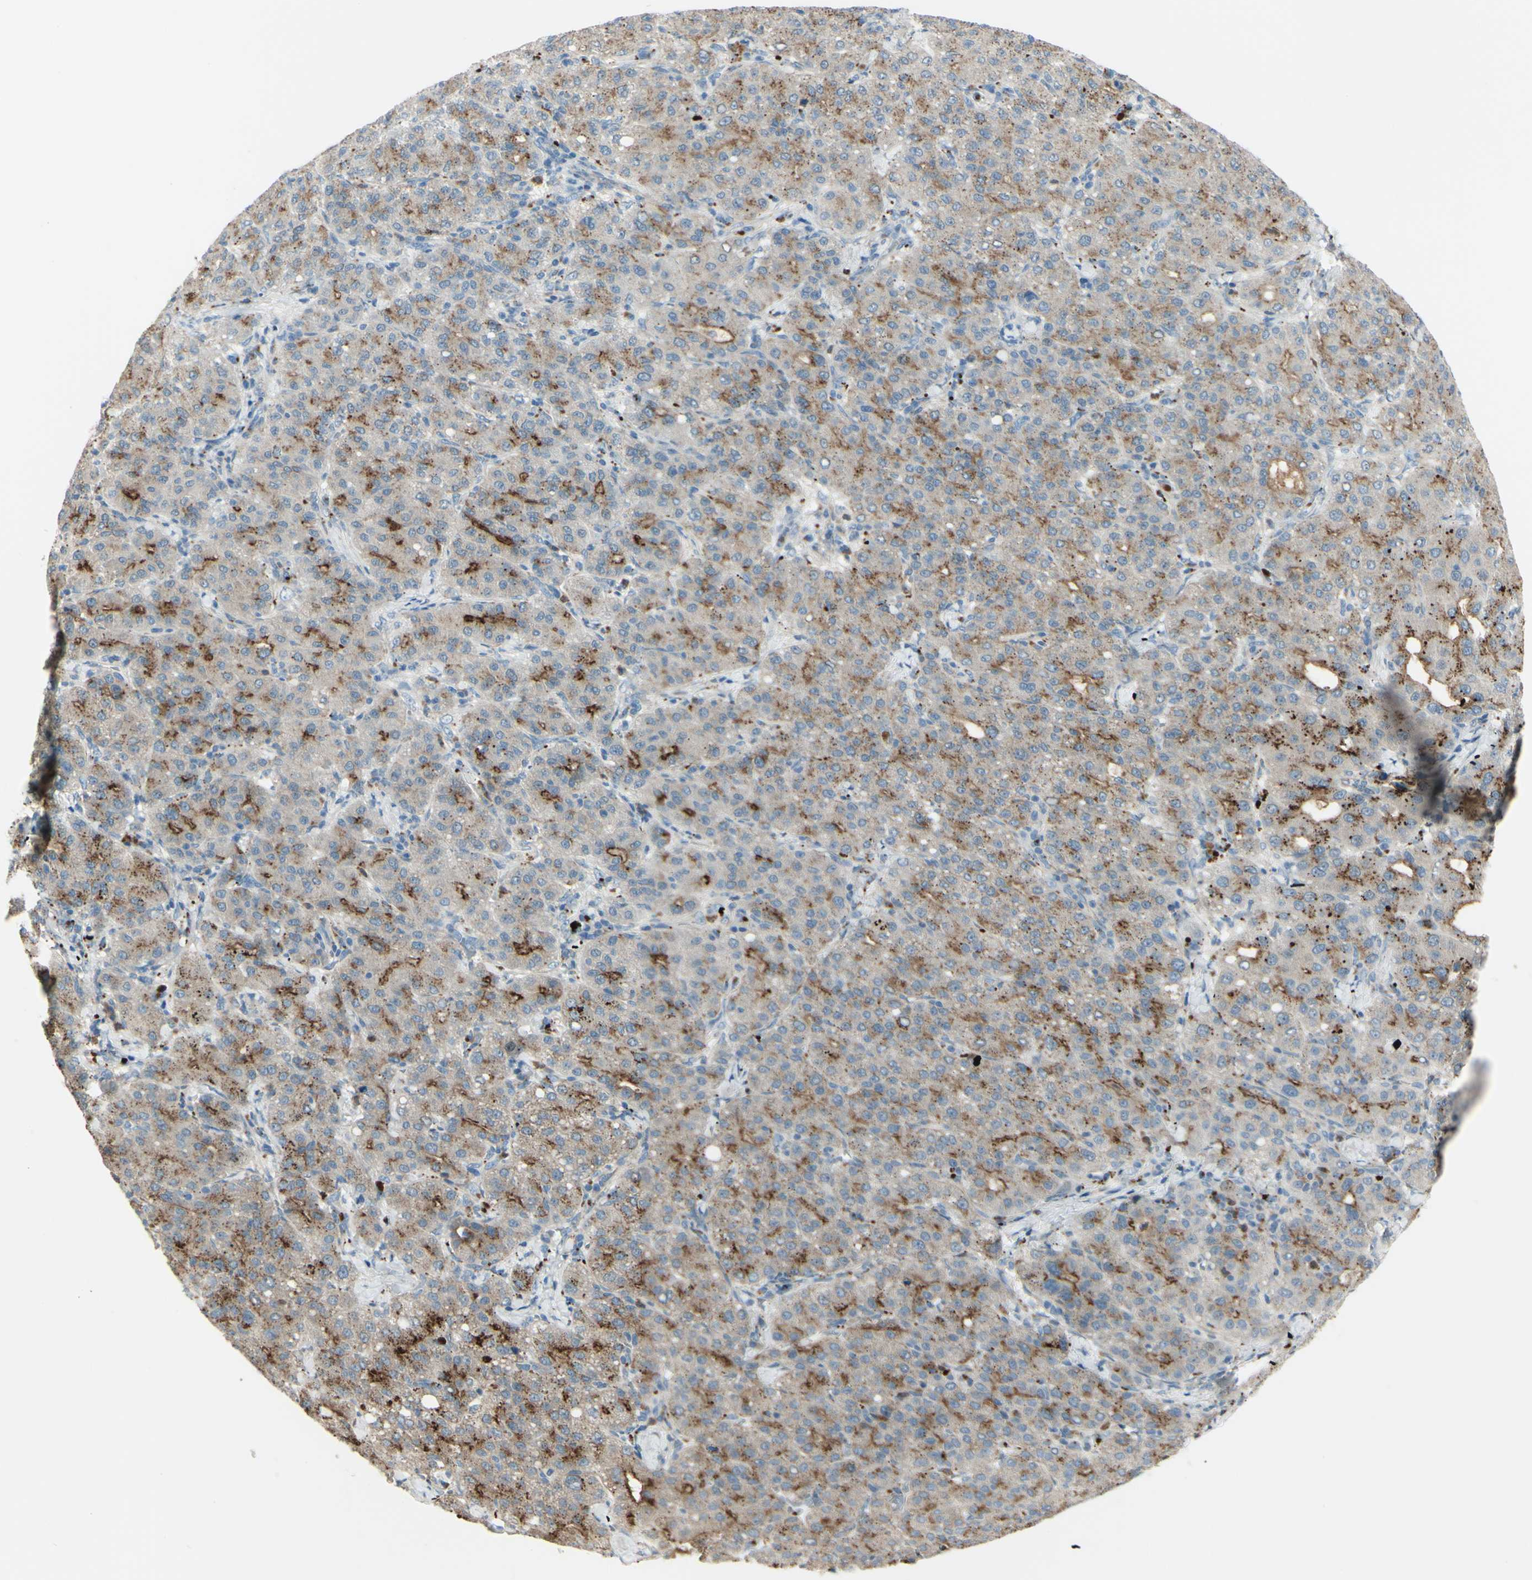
{"staining": {"intensity": "moderate", "quantity": ">75%", "location": "cytoplasmic/membranous"}, "tissue": "liver cancer", "cell_type": "Tumor cells", "image_type": "cancer", "snomed": [{"axis": "morphology", "description": "Carcinoma, Hepatocellular, NOS"}, {"axis": "topography", "description": "Liver"}], "caption": "Immunohistochemistry (IHC) (DAB) staining of human liver cancer exhibits moderate cytoplasmic/membranous protein staining in about >75% of tumor cells.", "gene": "LMTK2", "patient": {"sex": "male", "age": 65}}